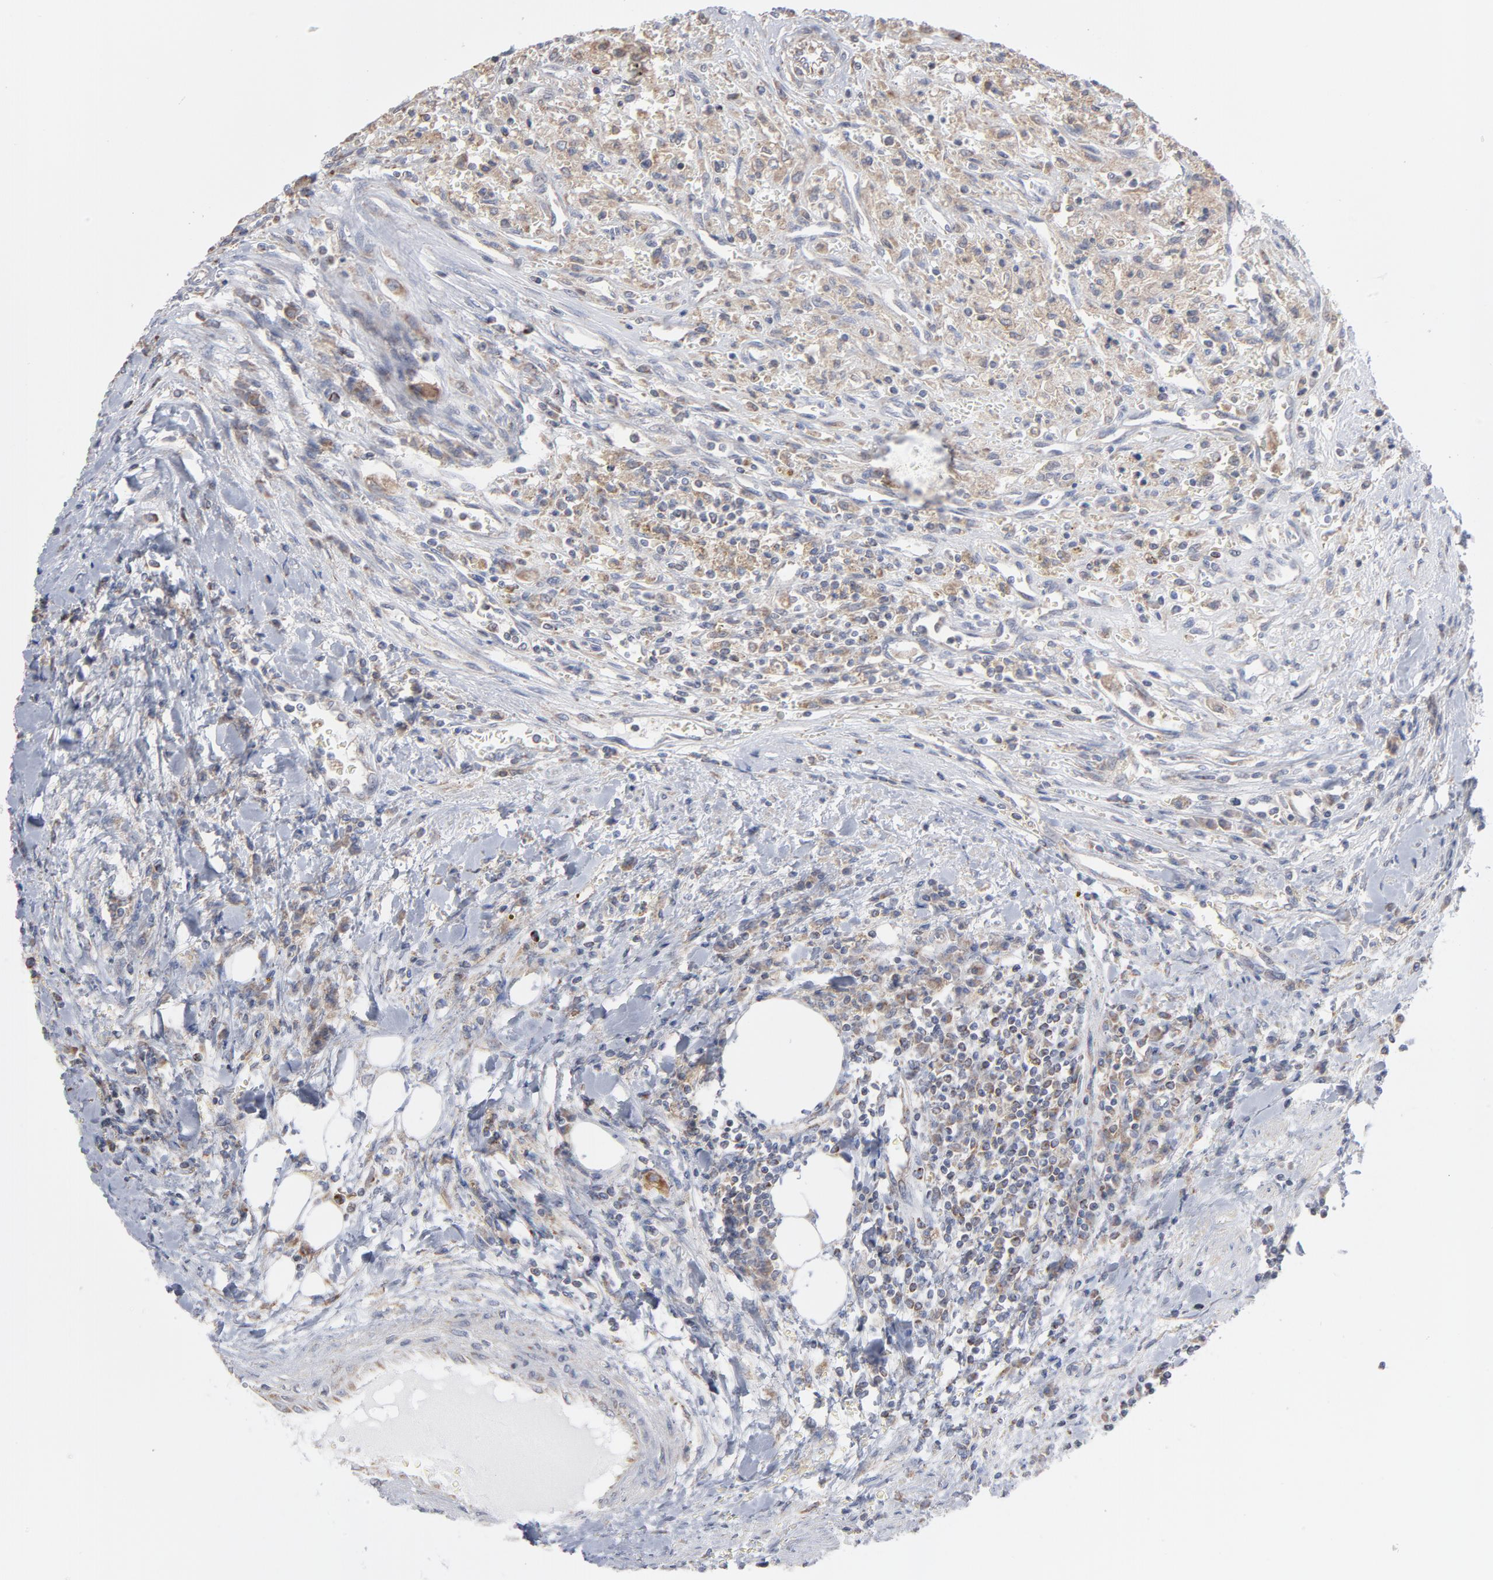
{"staining": {"intensity": "moderate", "quantity": ">75%", "location": "cytoplasmic/membranous"}, "tissue": "renal cancer", "cell_type": "Tumor cells", "image_type": "cancer", "snomed": [{"axis": "morphology", "description": "Normal tissue, NOS"}, {"axis": "morphology", "description": "Adenocarcinoma, NOS"}, {"axis": "topography", "description": "Kidney"}], "caption": "Approximately >75% of tumor cells in adenocarcinoma (renal) demonstrate moderate cytoplasmic/membranous protein staining as visualized by brown immunohistochemical staining.", "gene": "PPFIBP2", "patient": {"sex": "male", "age": 71}}